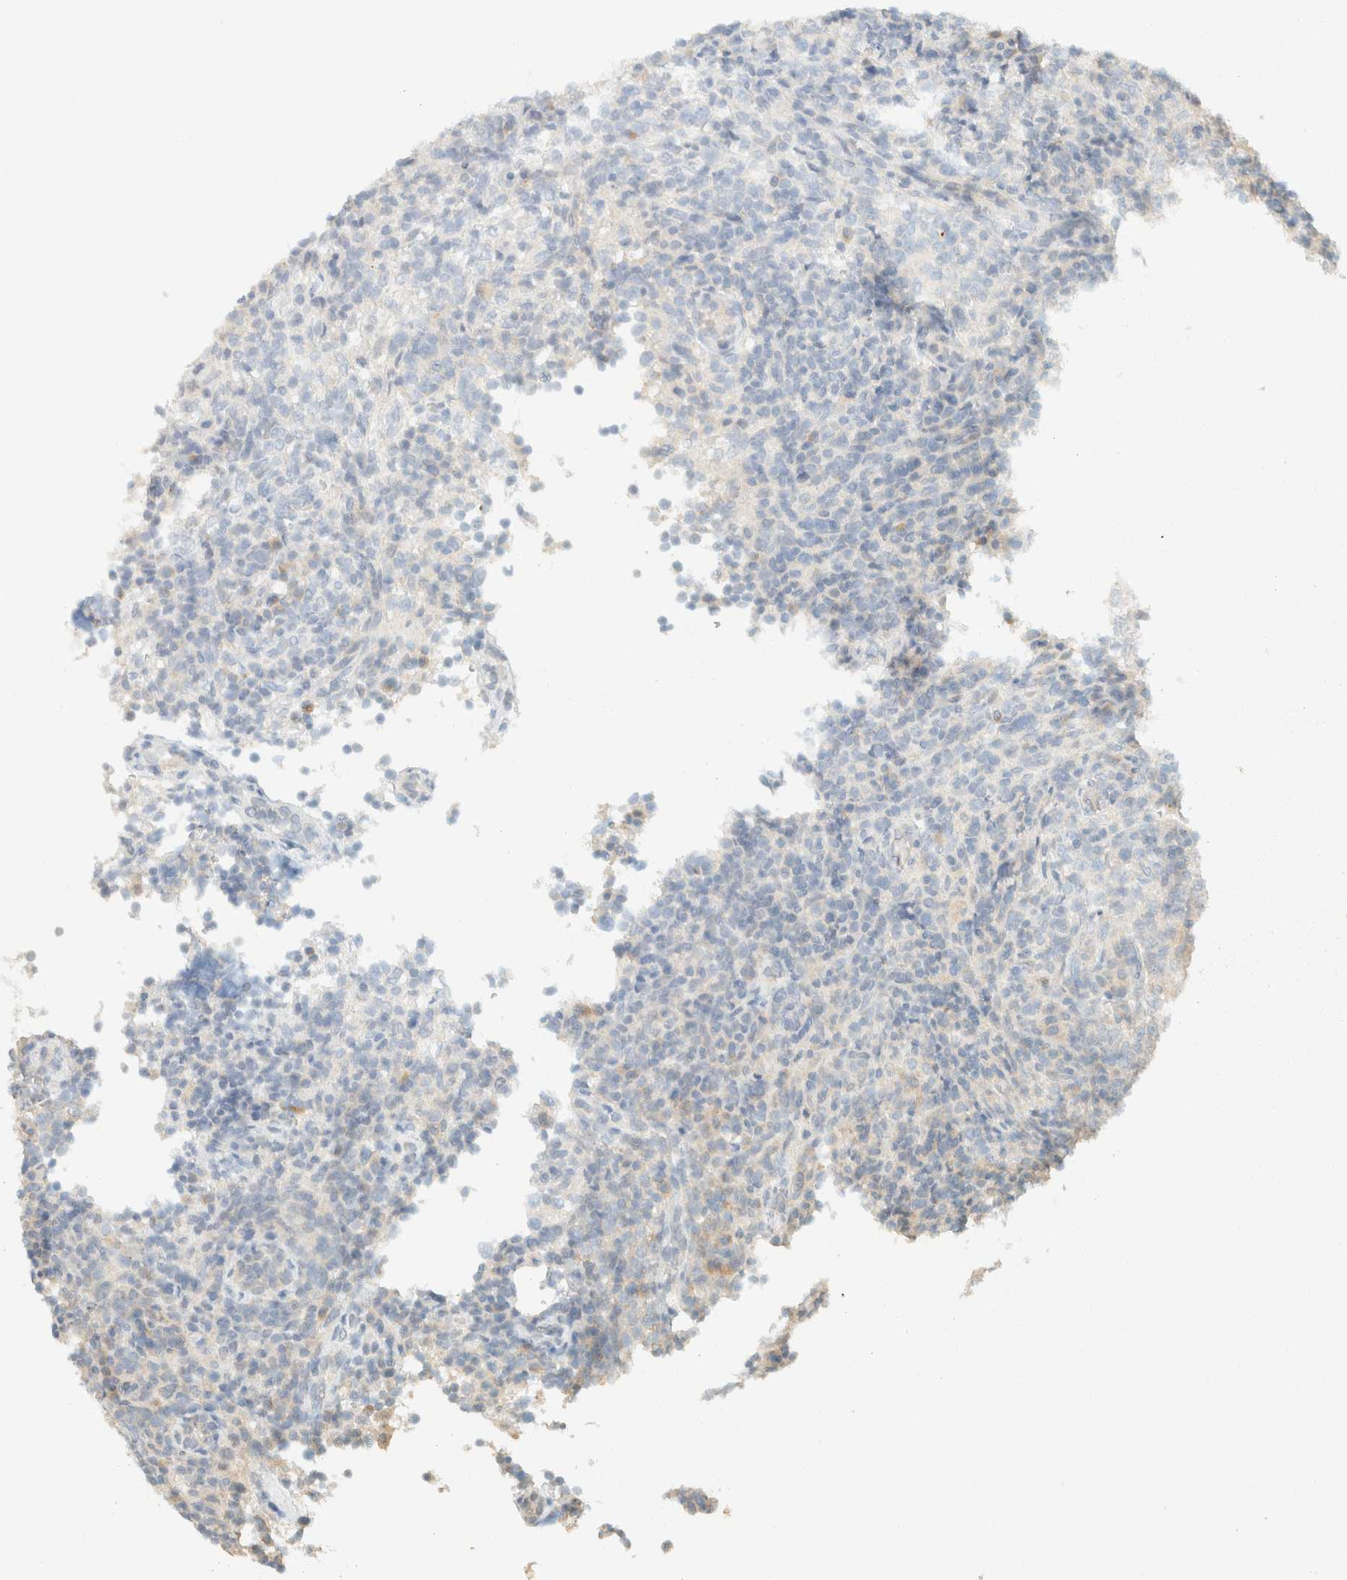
{"staining": {"intensity": "negative", "quantity": "none", "location": "none"}, "tissue": "lymphoma", "cell_type": "Tumor cells", "image_type": "cancer", "snomed": [{"axis": "morphology", "description": "Malignant lymphoma, non-Hodgkin's type, High grade"}, {"axis": "topography", "description": "Lymph node"}], "caption": "Immunohistochemistry (IHC) histopathology image of neoplastic tissue: malignant lymphoma, non-Hodgkin's type (high-grade) stained with DAB (3,3'-diaminobenzidine) demonstrates no significant protein staining in tumor cells.", "gene": "GPA33", "patient": {"sex": "female", "age": 76}}